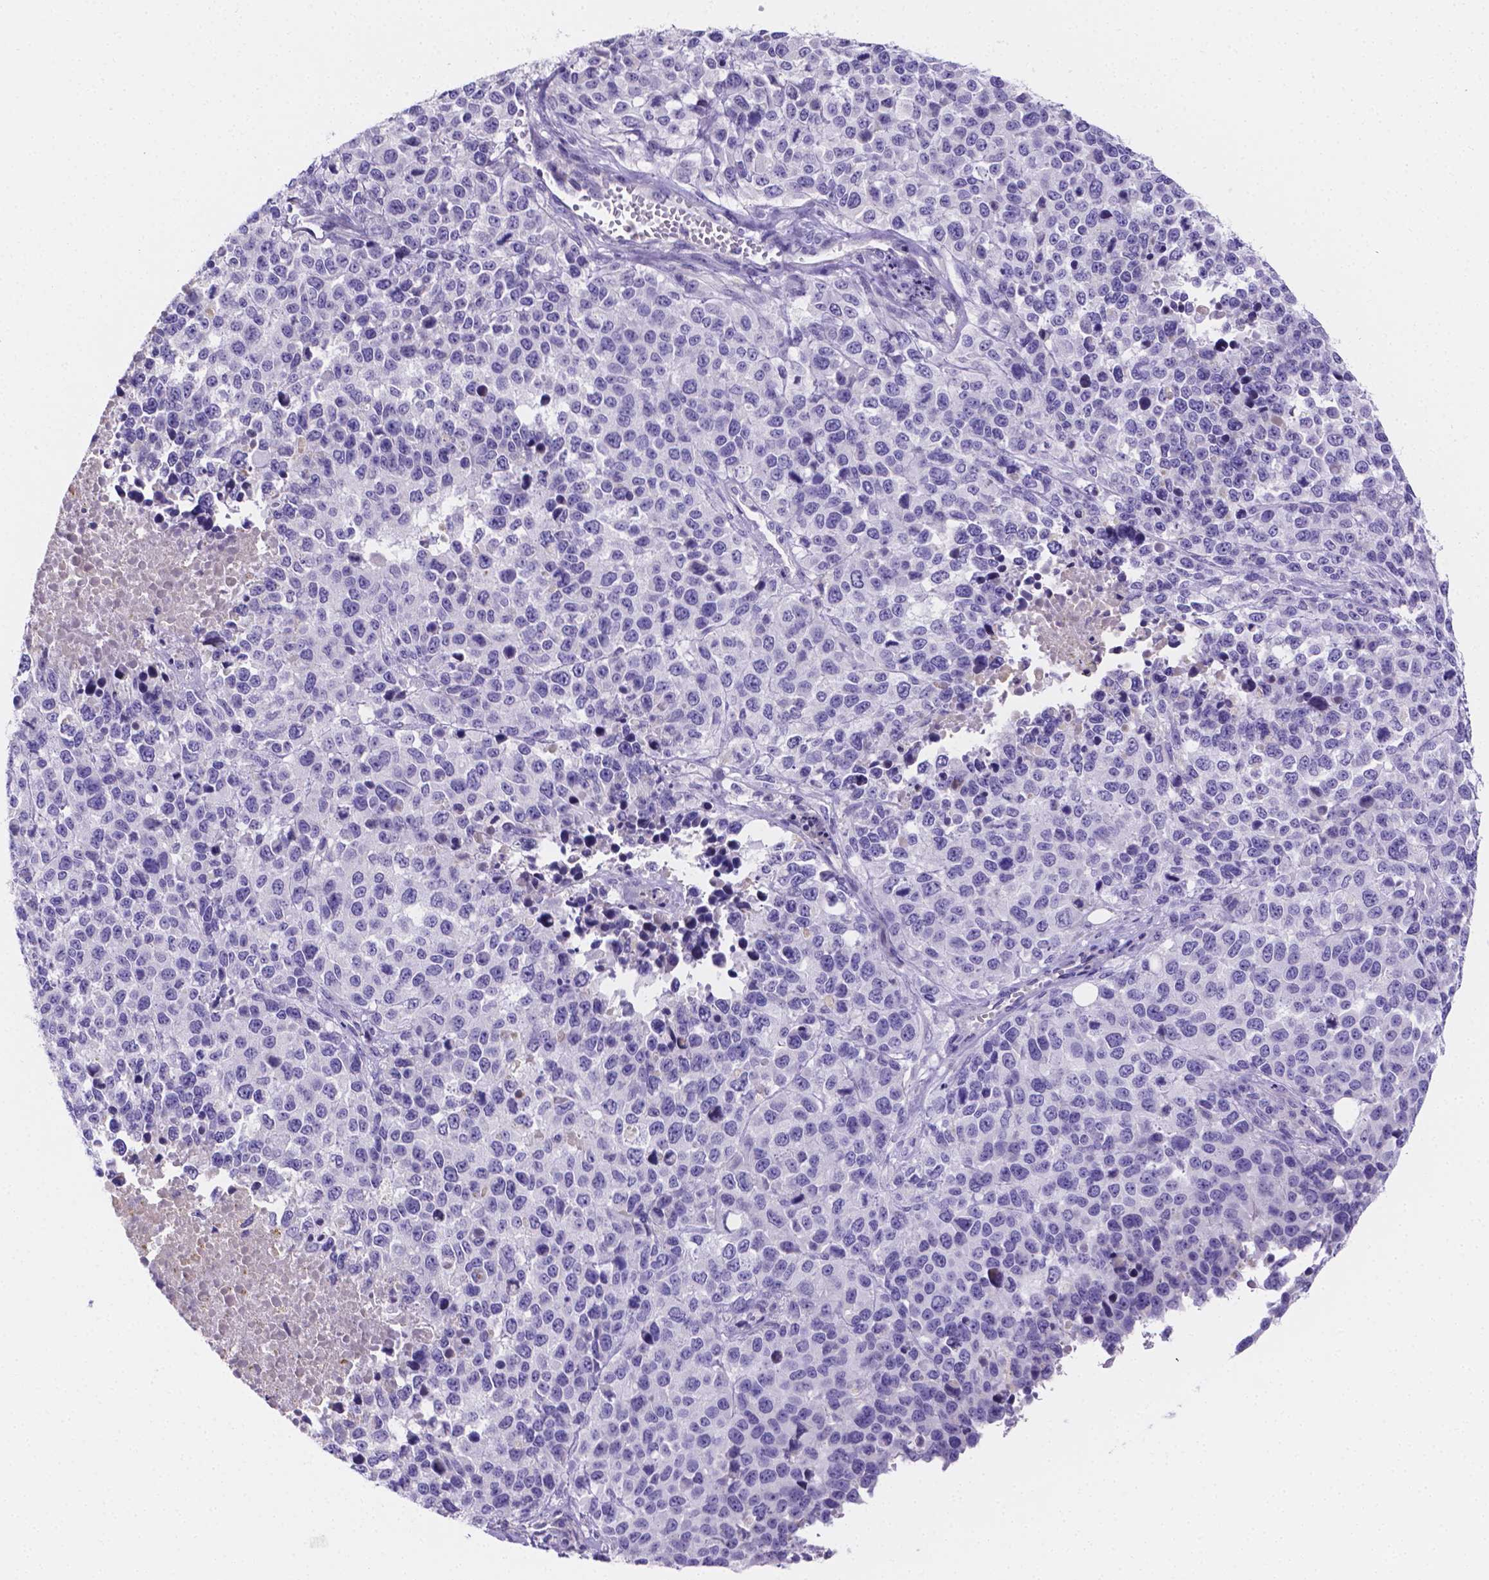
{"staining": {"intensity": "negative", "quantity": "none", "location": "none"}, "tissue": "melanoma", "cell_type": "Tumor cells", "image_type": "cancer", "snomed": [{"axis": "morphology", "description": "Malignant melanoma, Metastatic site"}, {"axis": "topography", "description": "Skin"}], "caption": "The micrograph exhibits no staining of tumor cells in malignant melanoma (metastatic site).", "gene": "NRGN", "patient": {"sex": "male", "age": 84}}